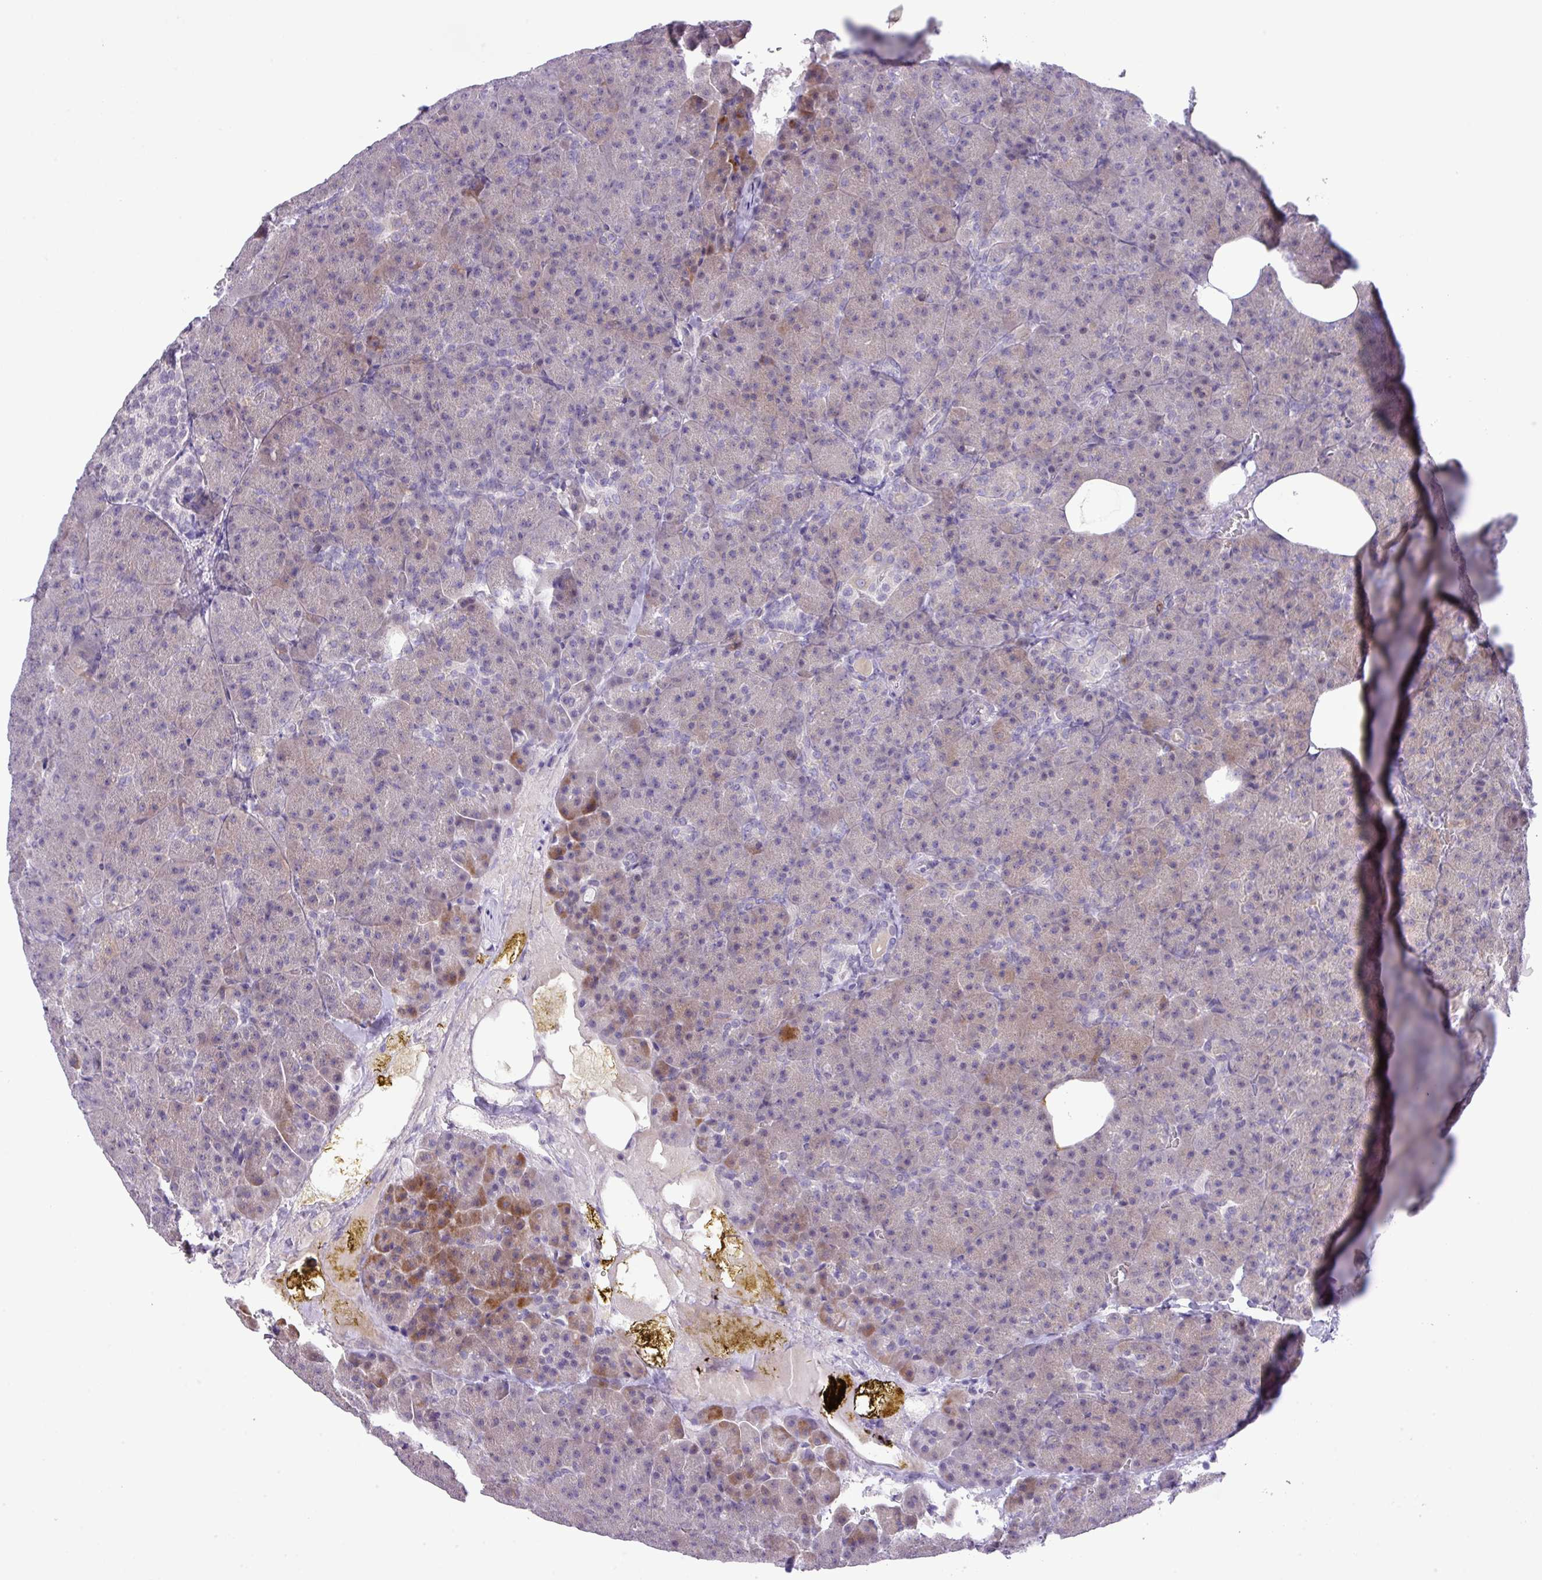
{"staining": {"intensity": "moderate", "quantity": "<25%", "location": "cytoplasmic/membranous"}, "tissue": "pancreas", "cell_type": "Exocrine glandular cells", "image_type": "normal", "snomed": [{"axis": "morphology", "description": "Normal tissue, NOS"}, {"axis": "topography", "description": "Pancreas"}], "caption": "This is an image of immunohistochemistry (IHC) staining of normal pancreas, which shows moderate expression in the cytoplasmic/membranous of exocrine glandular cells.", "gene": "ANKRD13B", "patient": {"sex": "female", "age": 74}}